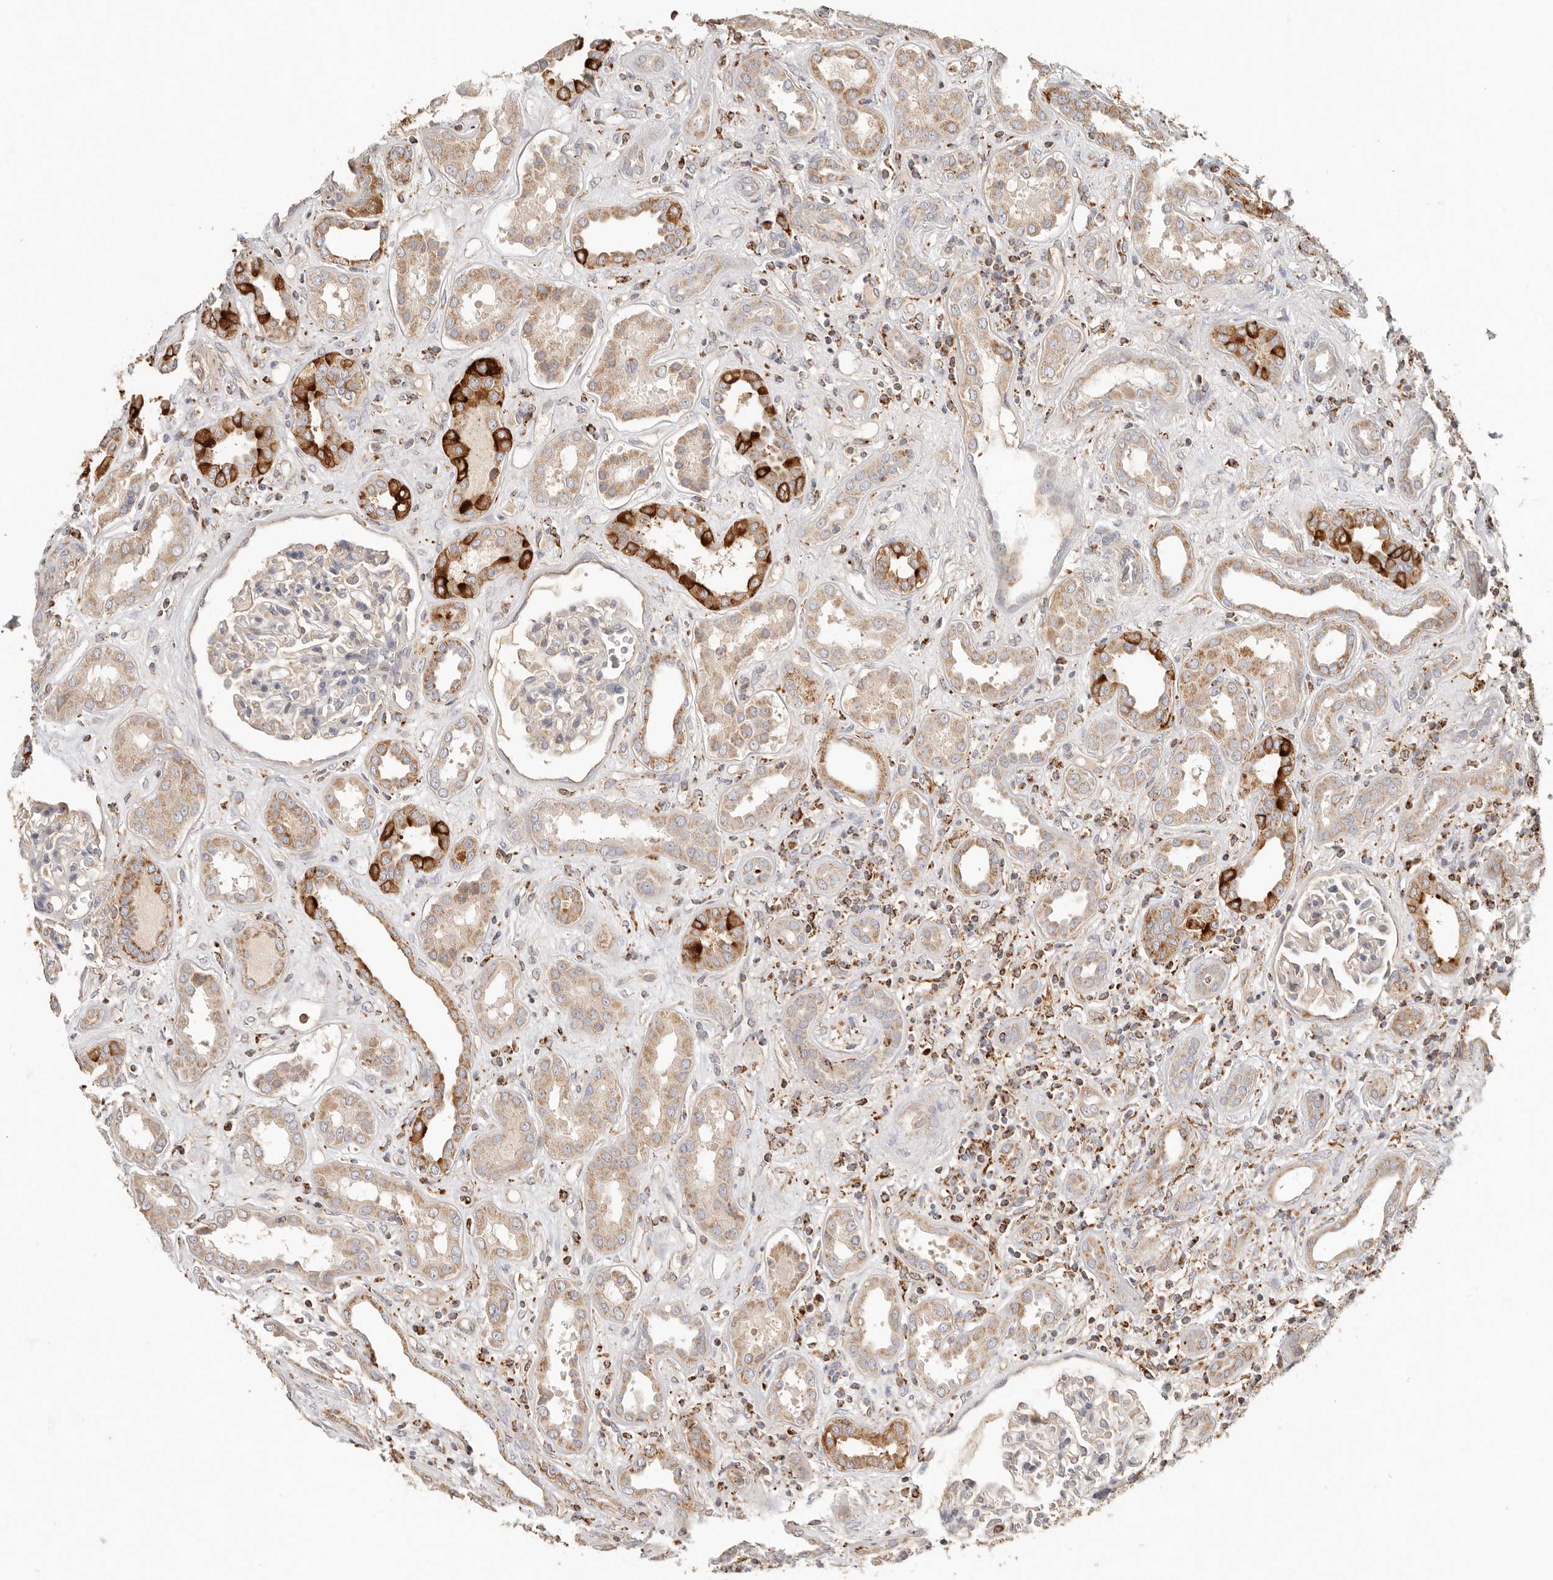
{"staining": {"intensity": "negative", "quantity": "none", "location": "none"}, "tissue": "kidney", "cell_type": "Cells in glomeruli", "image_type": "normal", "snomed": [{"axis": "morphology", "description": "Normal tissue, NOS"}, {"axis": "topography", "description": "Kidney"}], "caption": "A high-resolution photomicrograph shows IHC staining of benign kidney, which demonstrates no significant staining in cells in glomeruli.", "gene": "ARHGEF10L", "patient": {"sex": "male", "age": 59}}